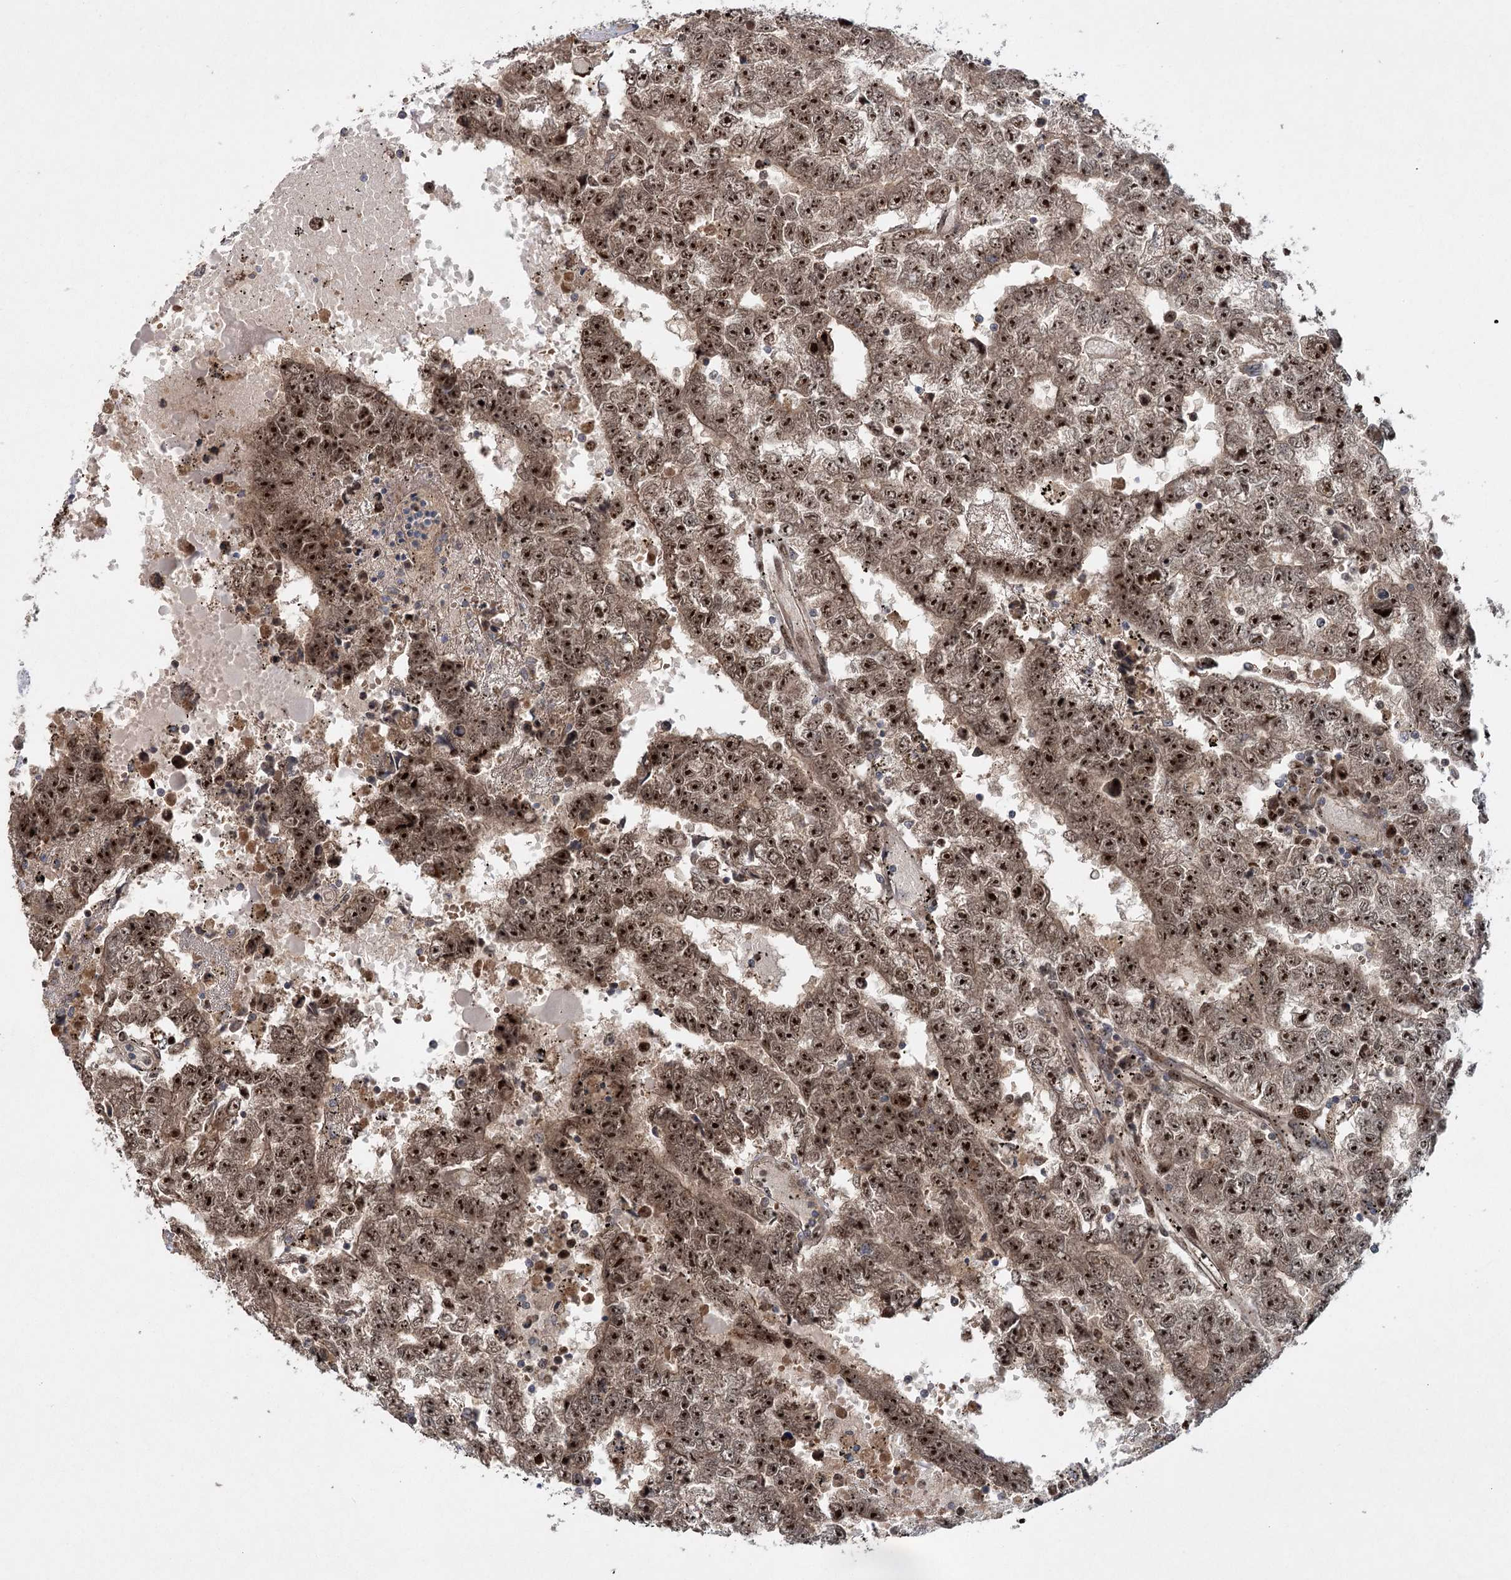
{"staining": {"intensity": "strong", "quantity": ">75%", "location": "nuclear"}, "tissue": "testis cancer", "cell_type": "Tumor cells", "image_type": "cancer", "snomed": [{"axis": "morphology", "description": "Carcinoma, Embryonal, NOS"}, {"axis": "topography", "description": "Testis"}], "caption": "Embryonal carcinoma (testis) tissue demonstrates strong nuclear positivity in approximately >75% of tumor cells (DAB (3,3'-diaminobenzidine) IHC with brightfield microscopy, high magnification).", "gene": "PIK3C2A", "patient": {"sex": "male", "age": 25}}